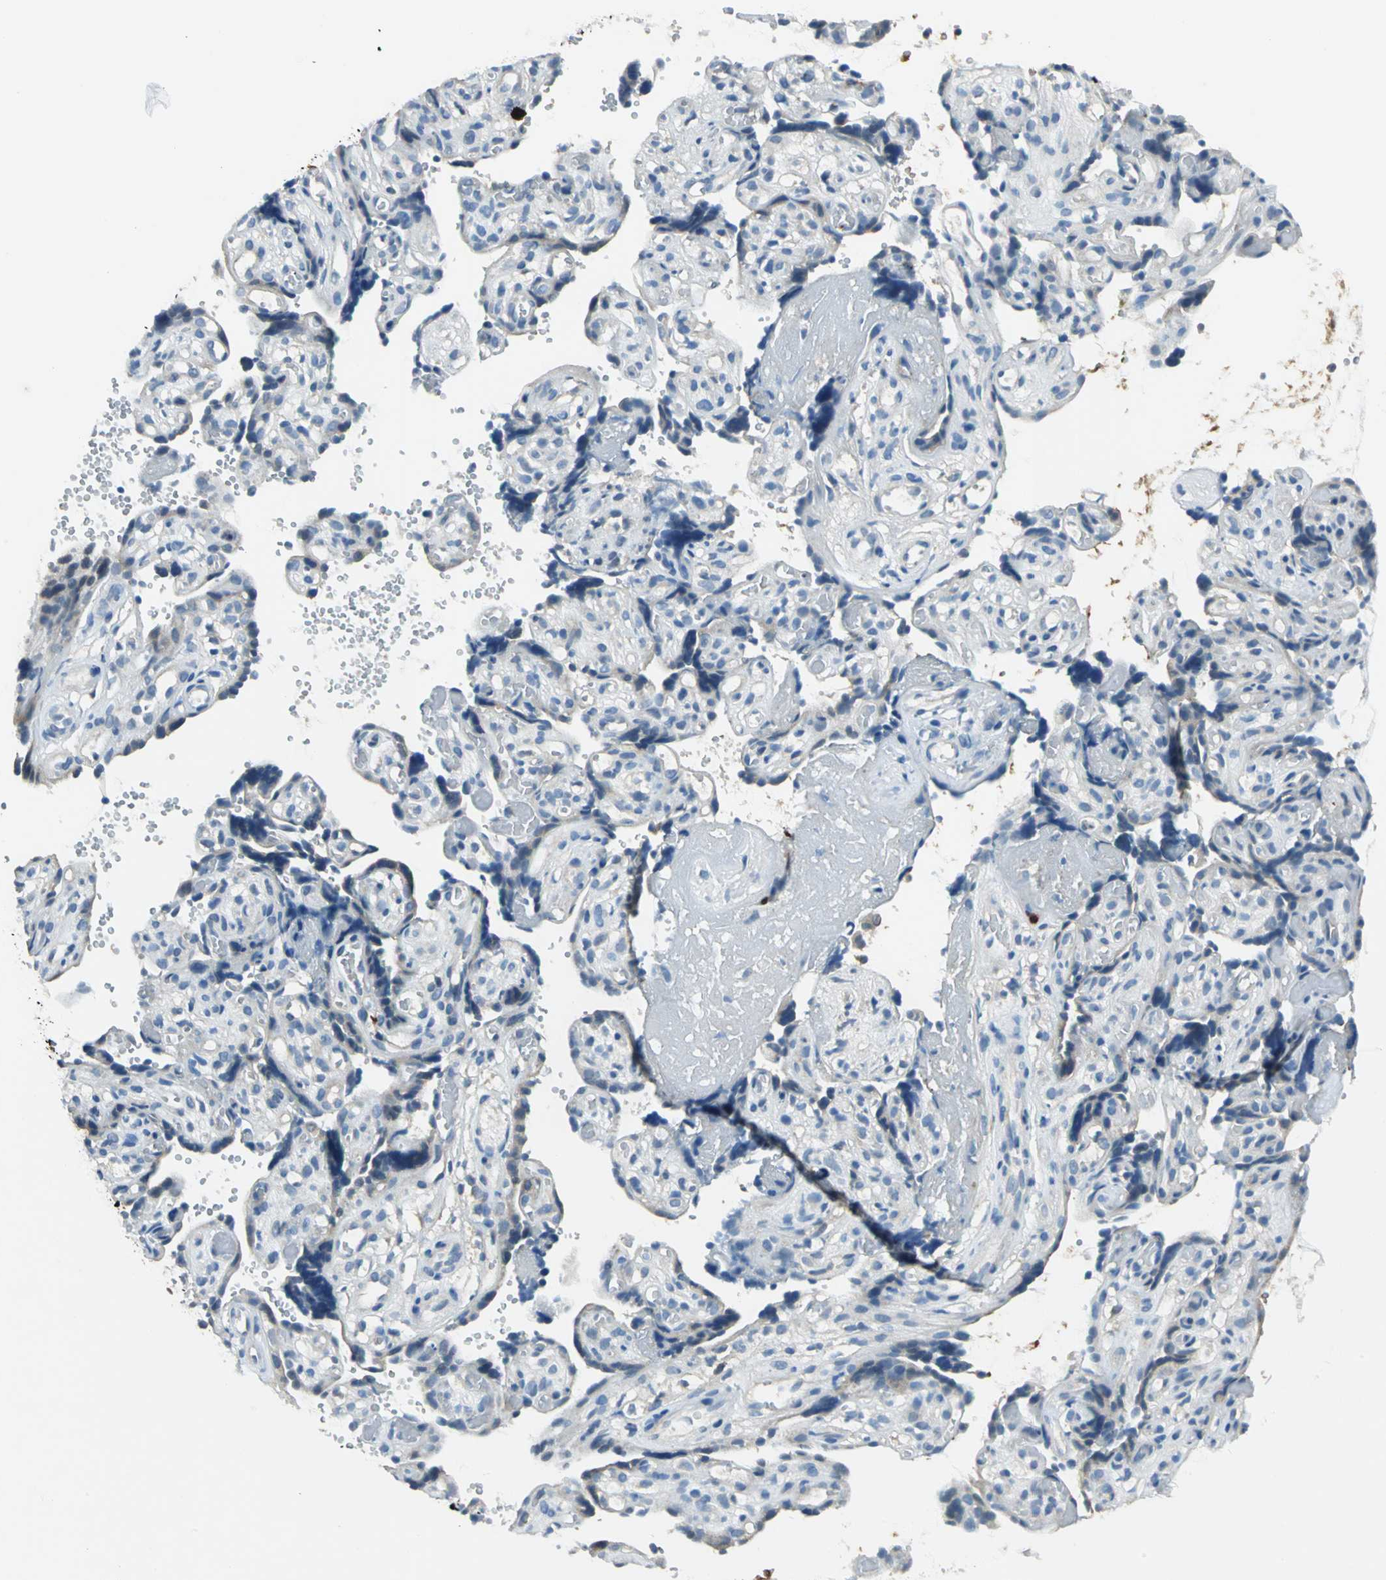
{"staining": {"intensity": "weak", "quantity": ">75%", "location": "cytoplasmic/membranous"}, "tissue": "placenta", "cell_type": "Decidual cells", "image_type": "normal", "snomed": [{"axis": "morphology", "description": "Normal tissue, NOS"}, {"axis": "topography", "description": "Placenta"}], "caption": "Unremarkable placenta displays weak cytoplasmic/membranous positivity in approximately >75% of decidual cells.", "gene": "SLC16A7", "patient": {"sex": "female", "age": 30}}